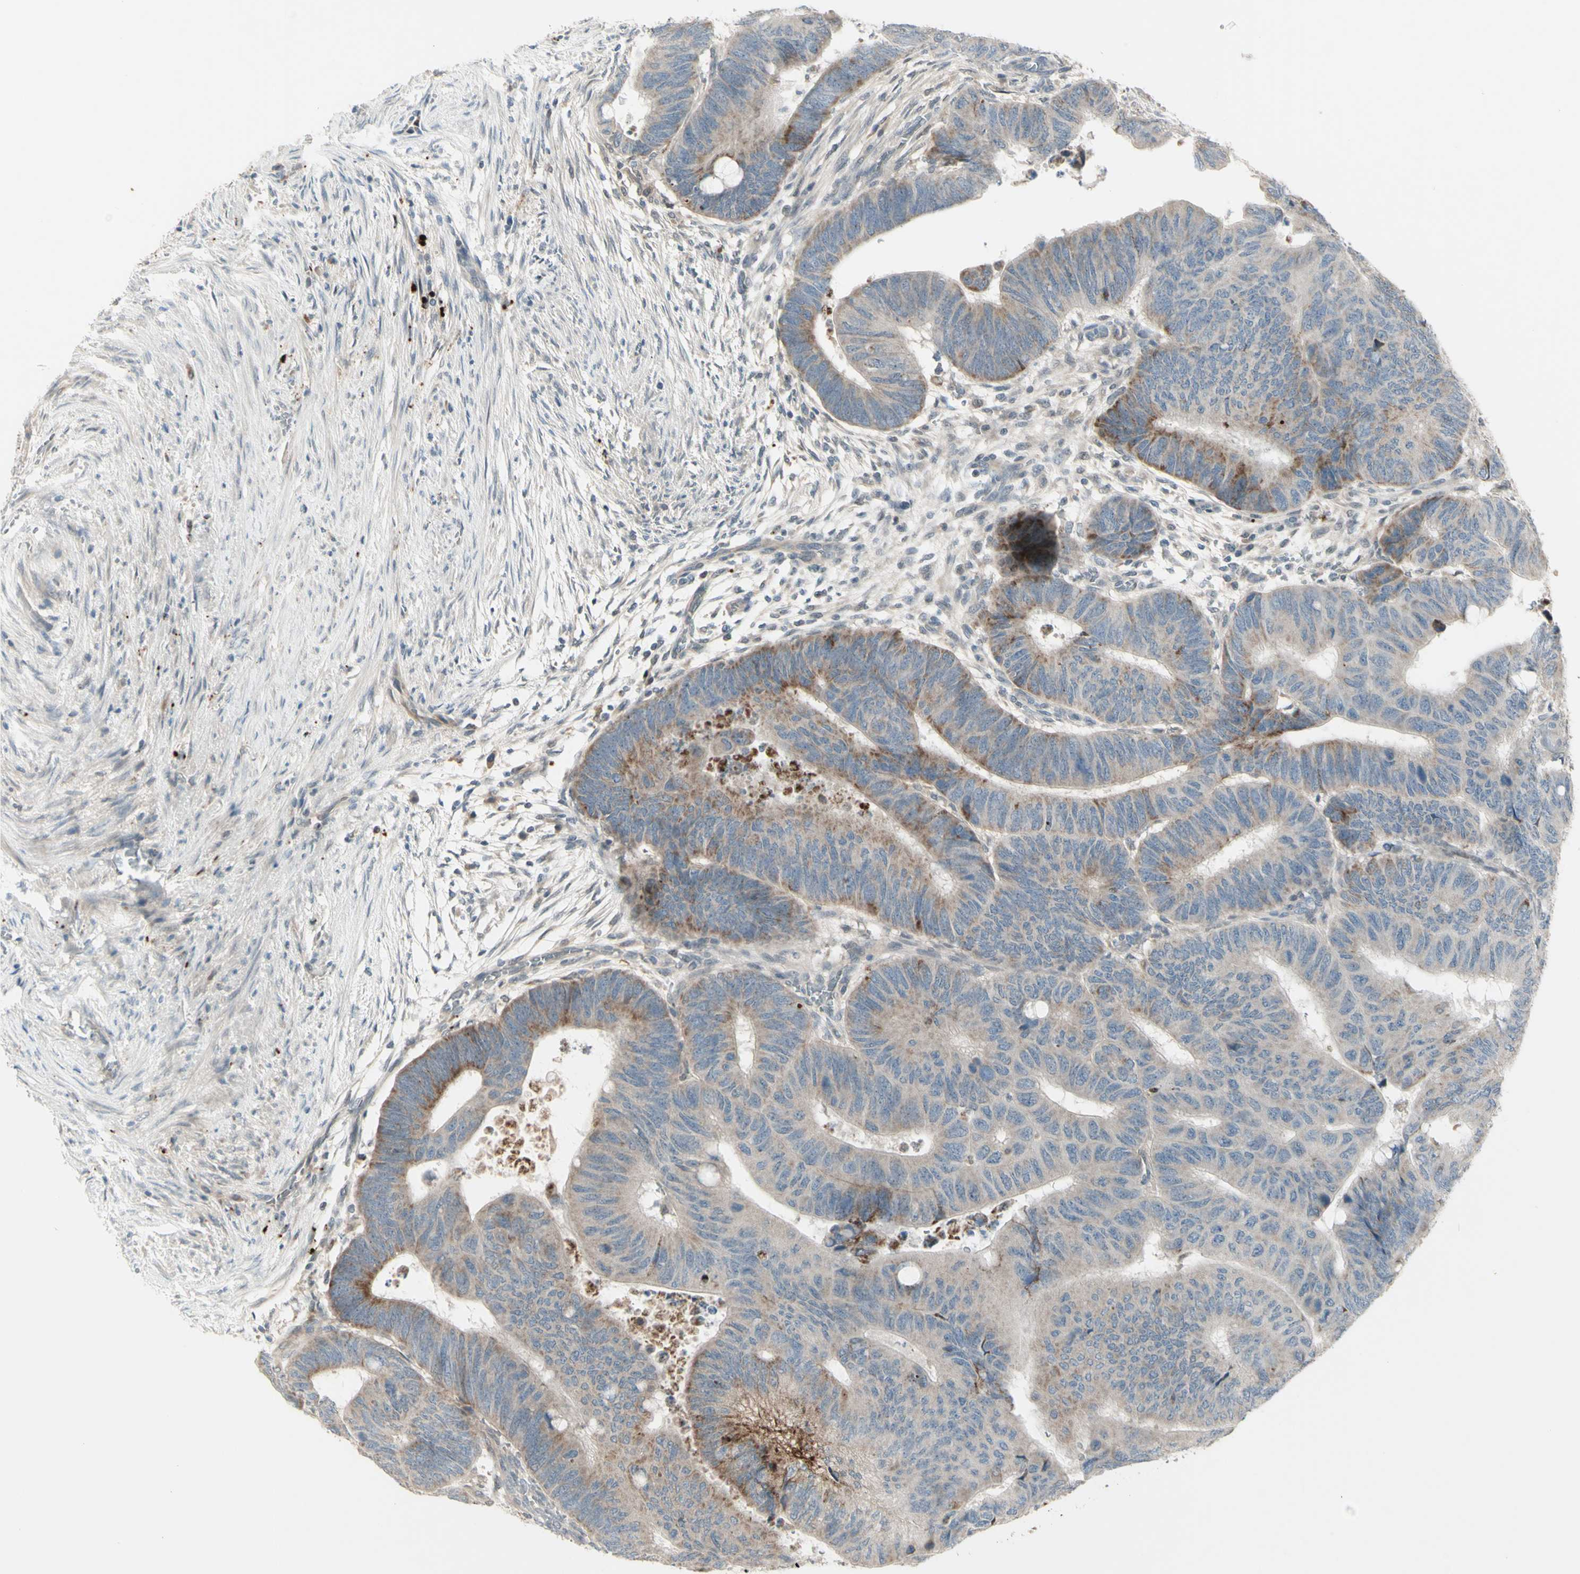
{"staining": {"intensity": "moderate", "quantity": "<25%", "location": "cytoplasmic/membranous"}, "tissue": "colorectal cancer", "cell_type": "Tumor cells", "image_type": "cancer", "snomed": [{"axis": "morphology", "description": "Normal tissue, NOS"}, {"axis": "morphology", "description": "Adenocarcinoma, NOS"}, {"axis": "topography", "description": "Rectum"}, {"axis": "topography", "description": "Peripheral nerve tissue"}], "caption": "Colorectal adenocarcinoma stained with a protein marker displays moderate staining in tumor cells.", "gene": "OSTM1", "patient": {"sex": "male", "age": 92}}